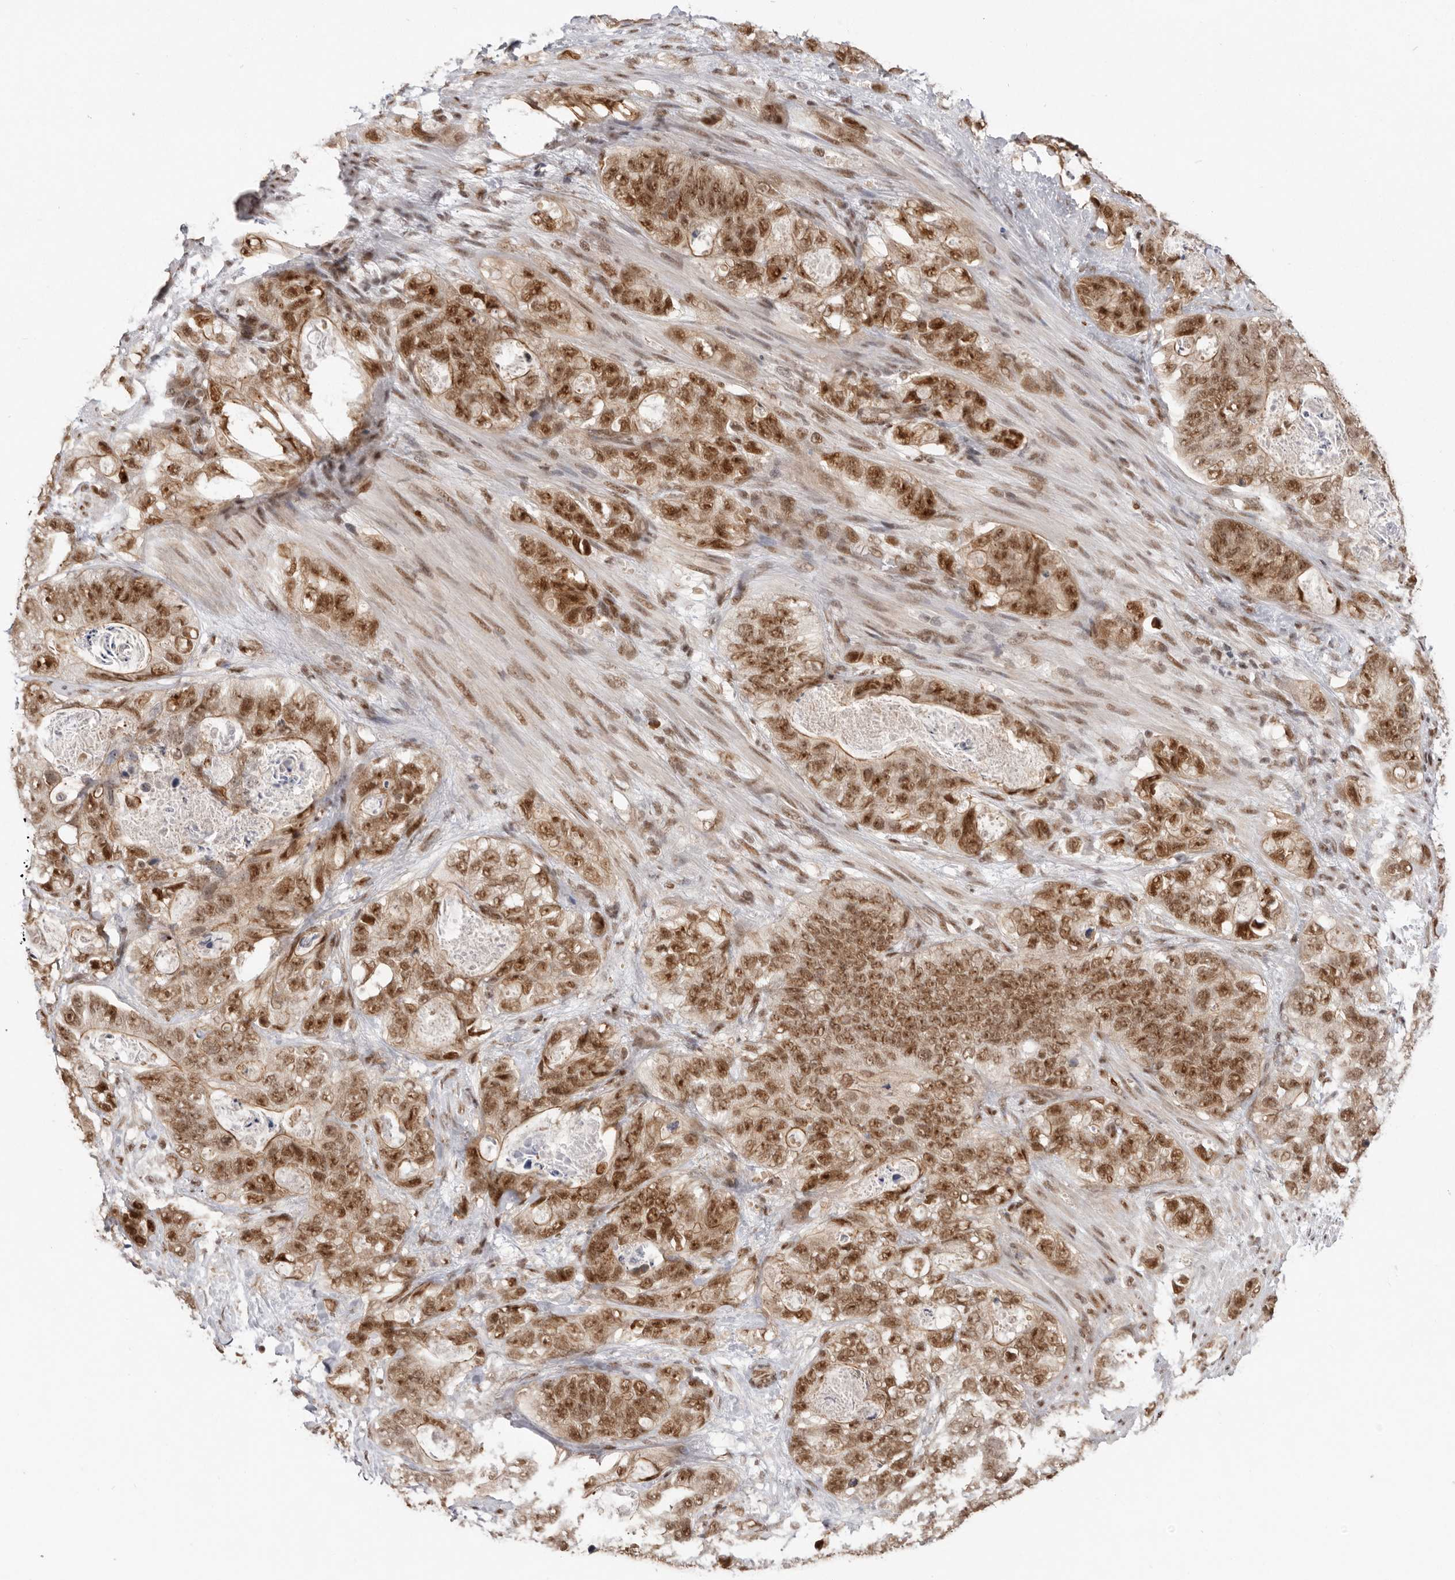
{"staining": {"intensity": "moderate", "quantity": ">75%", "location": "nuclear"}, "tissue": "stomach cancer", "cell_type": "Tumor cells", "image_type": "cancer", "snomed": [{"axis": "morphology", "description": "Normal tissue, NOS"}, {"axis": "morphology", "description": "Adenocarcinoma, NOS"}, {"axis": "topography", "description": "Stomach"}], "caption": "DAB immunohistochemical staining of adenocarcinoma (stomach) shows moderate nuclear protein staining in approximately >75% of tumor cells. The protein is shown in brown color, while the nuclei are stained blue.", "gene": "CHTOP", "patient": {"sex": "female", "age": 89}}